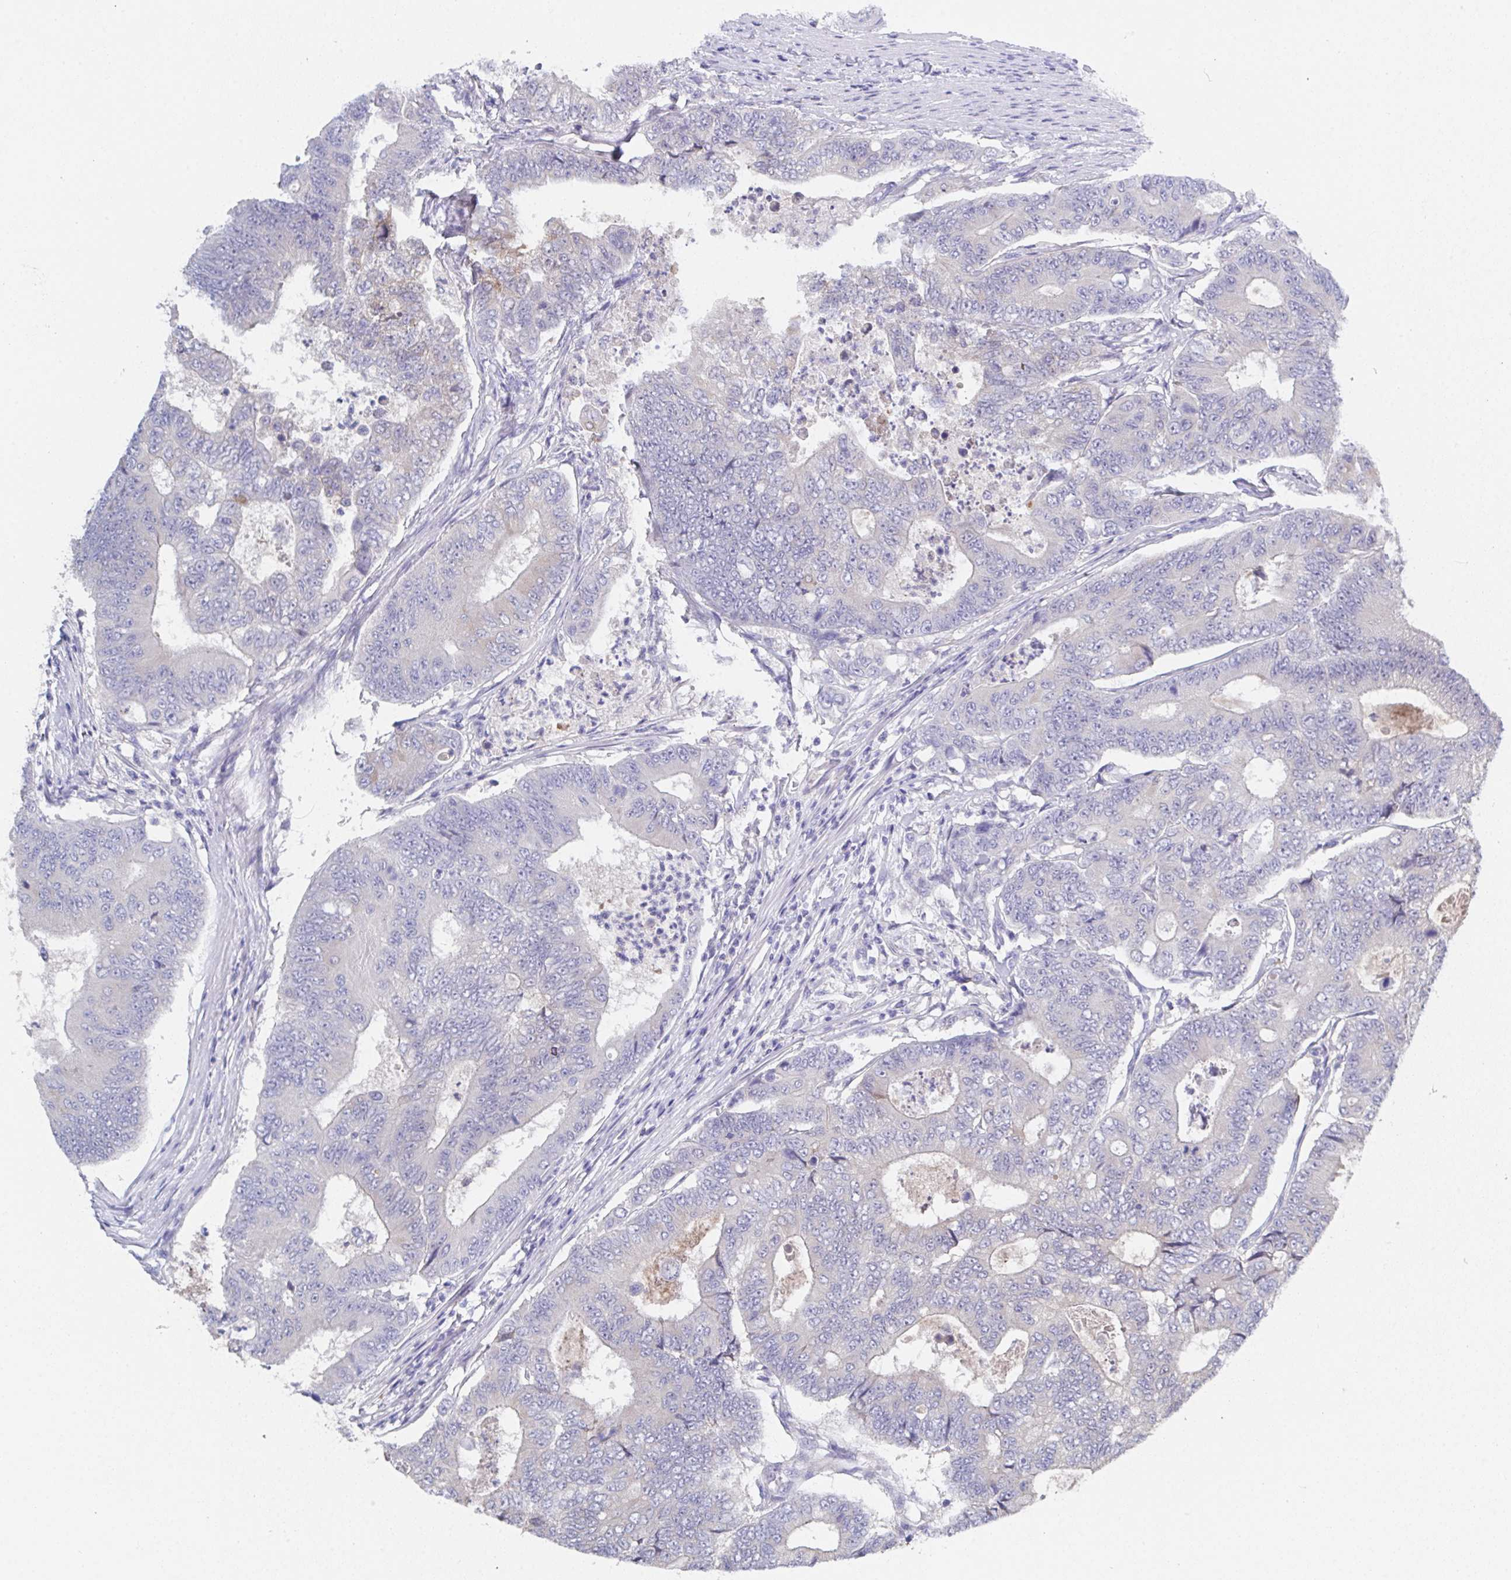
{"staining": {"intensity": "negative", "quantity": "none", "location": "none"}, "tissue": "colorectal cancer", "cell_type": "Tumor cells", "image_type": "cancer", "snomed": [{"axis": "morphology", "description": "Adenocarcinoma, NOS"}, {"axis": "topography", "description": "Colon"}], "caption": "Tumor cells show no significant staining in colorectal adenocarcinoma.", "gene": "SSC4D", "patient": {"sex": "female", "age": 48}}